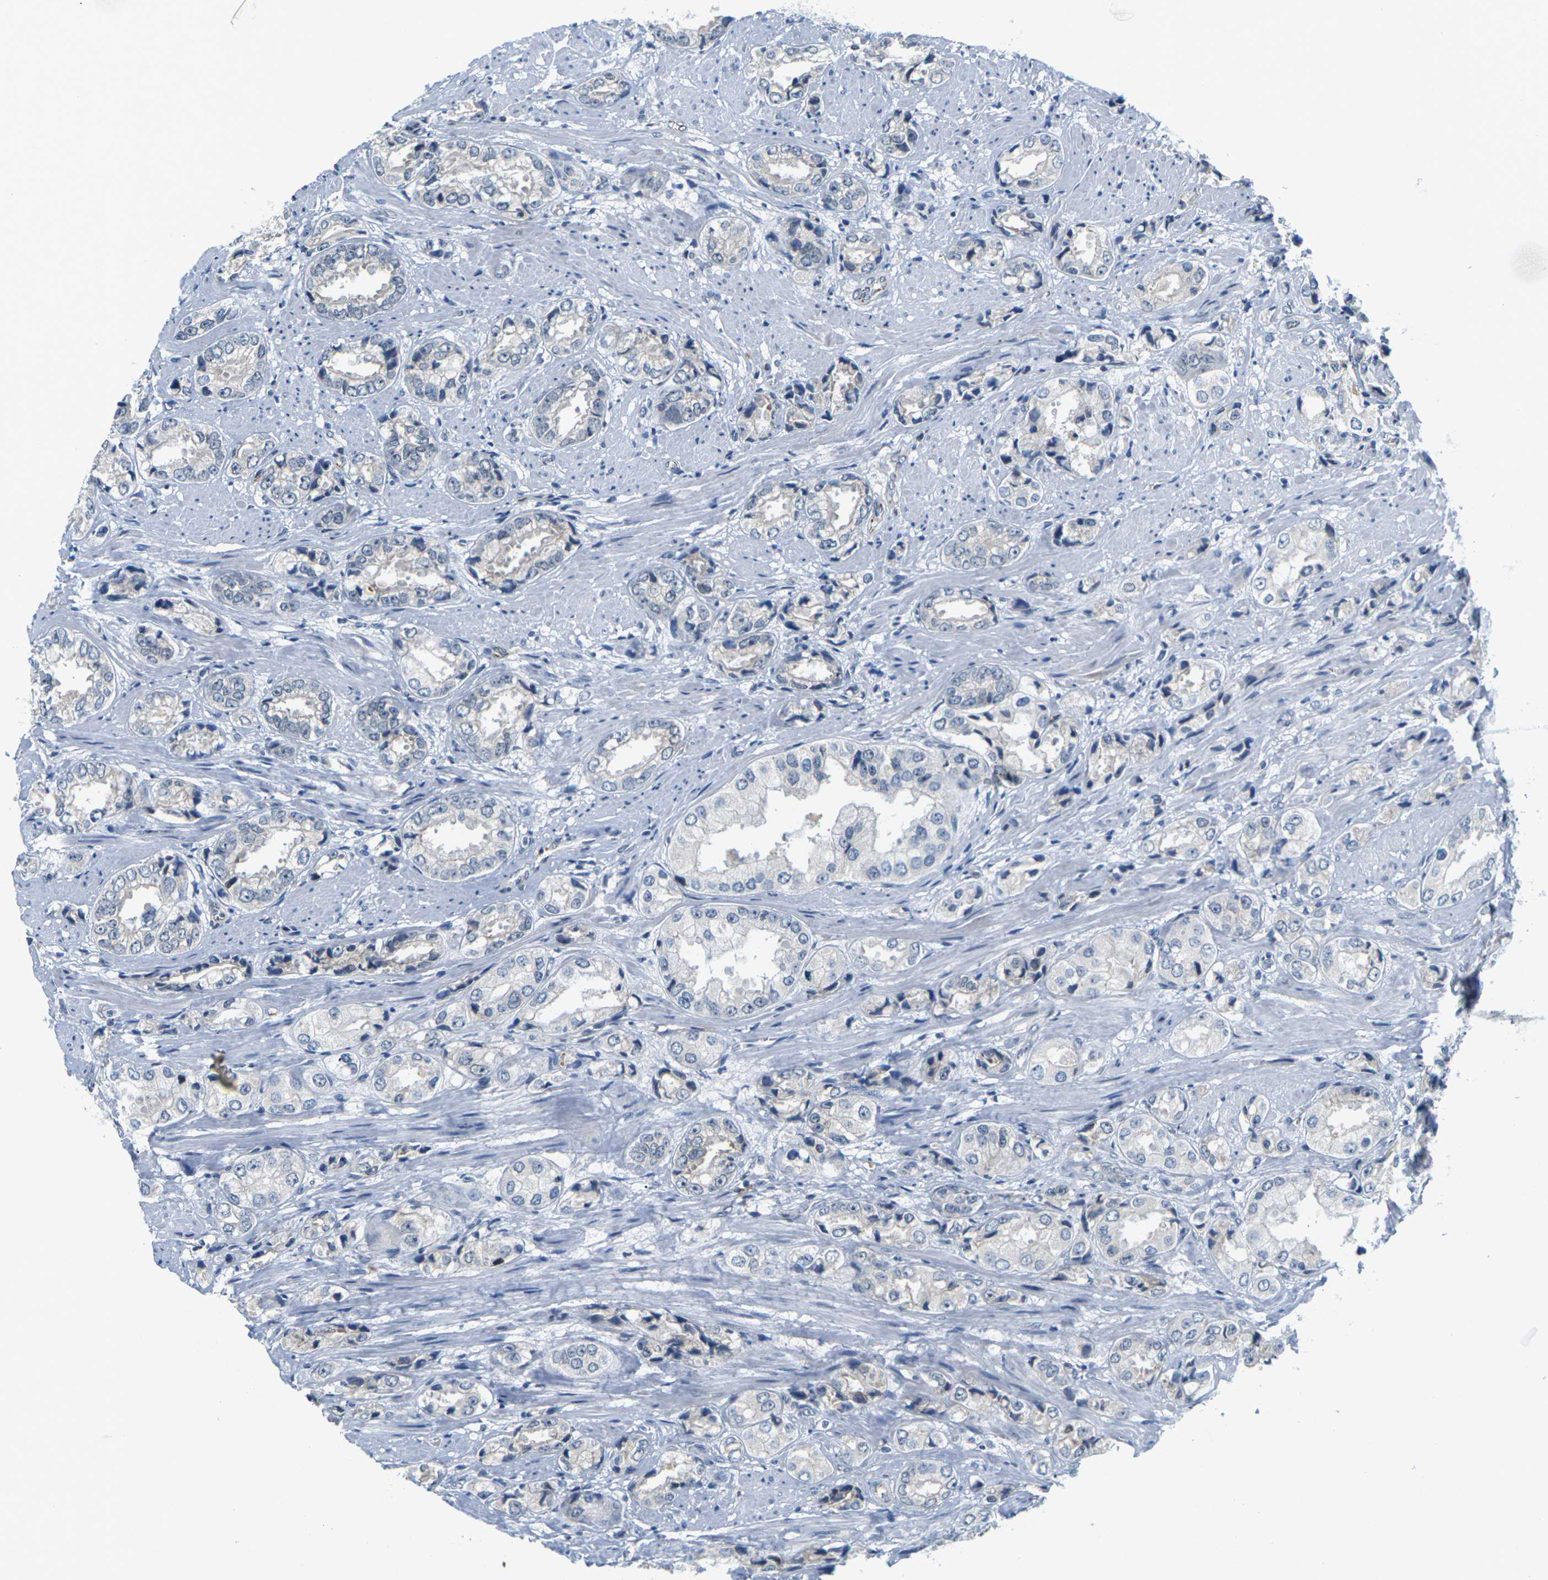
{"staining": {"intensity": "negative", "quantity": "none", "location": "none"}, "tissue": "prostate cancer", "cell_type": "Tumor cells", "image_type": "cancer", "snomed": [{"axis": "morphology", "description": "Adenocarcinoma, High grade"}, {"axis": "topography", "description": "Prostate"}], "caption": "Immunohistochemistry (IHC) histopathology image of human adenocarcinoma (high-grade) (prostate) stained for a protein (brown), which exhibits no expression in tumor cells. (Brightfield microscopy of DAB (3,3'-diaminobenzidine) immunohistochemistry (IHC) at high magnification).", "gene": "PKP2", "patient": {"sex": "male", "age": 61}}